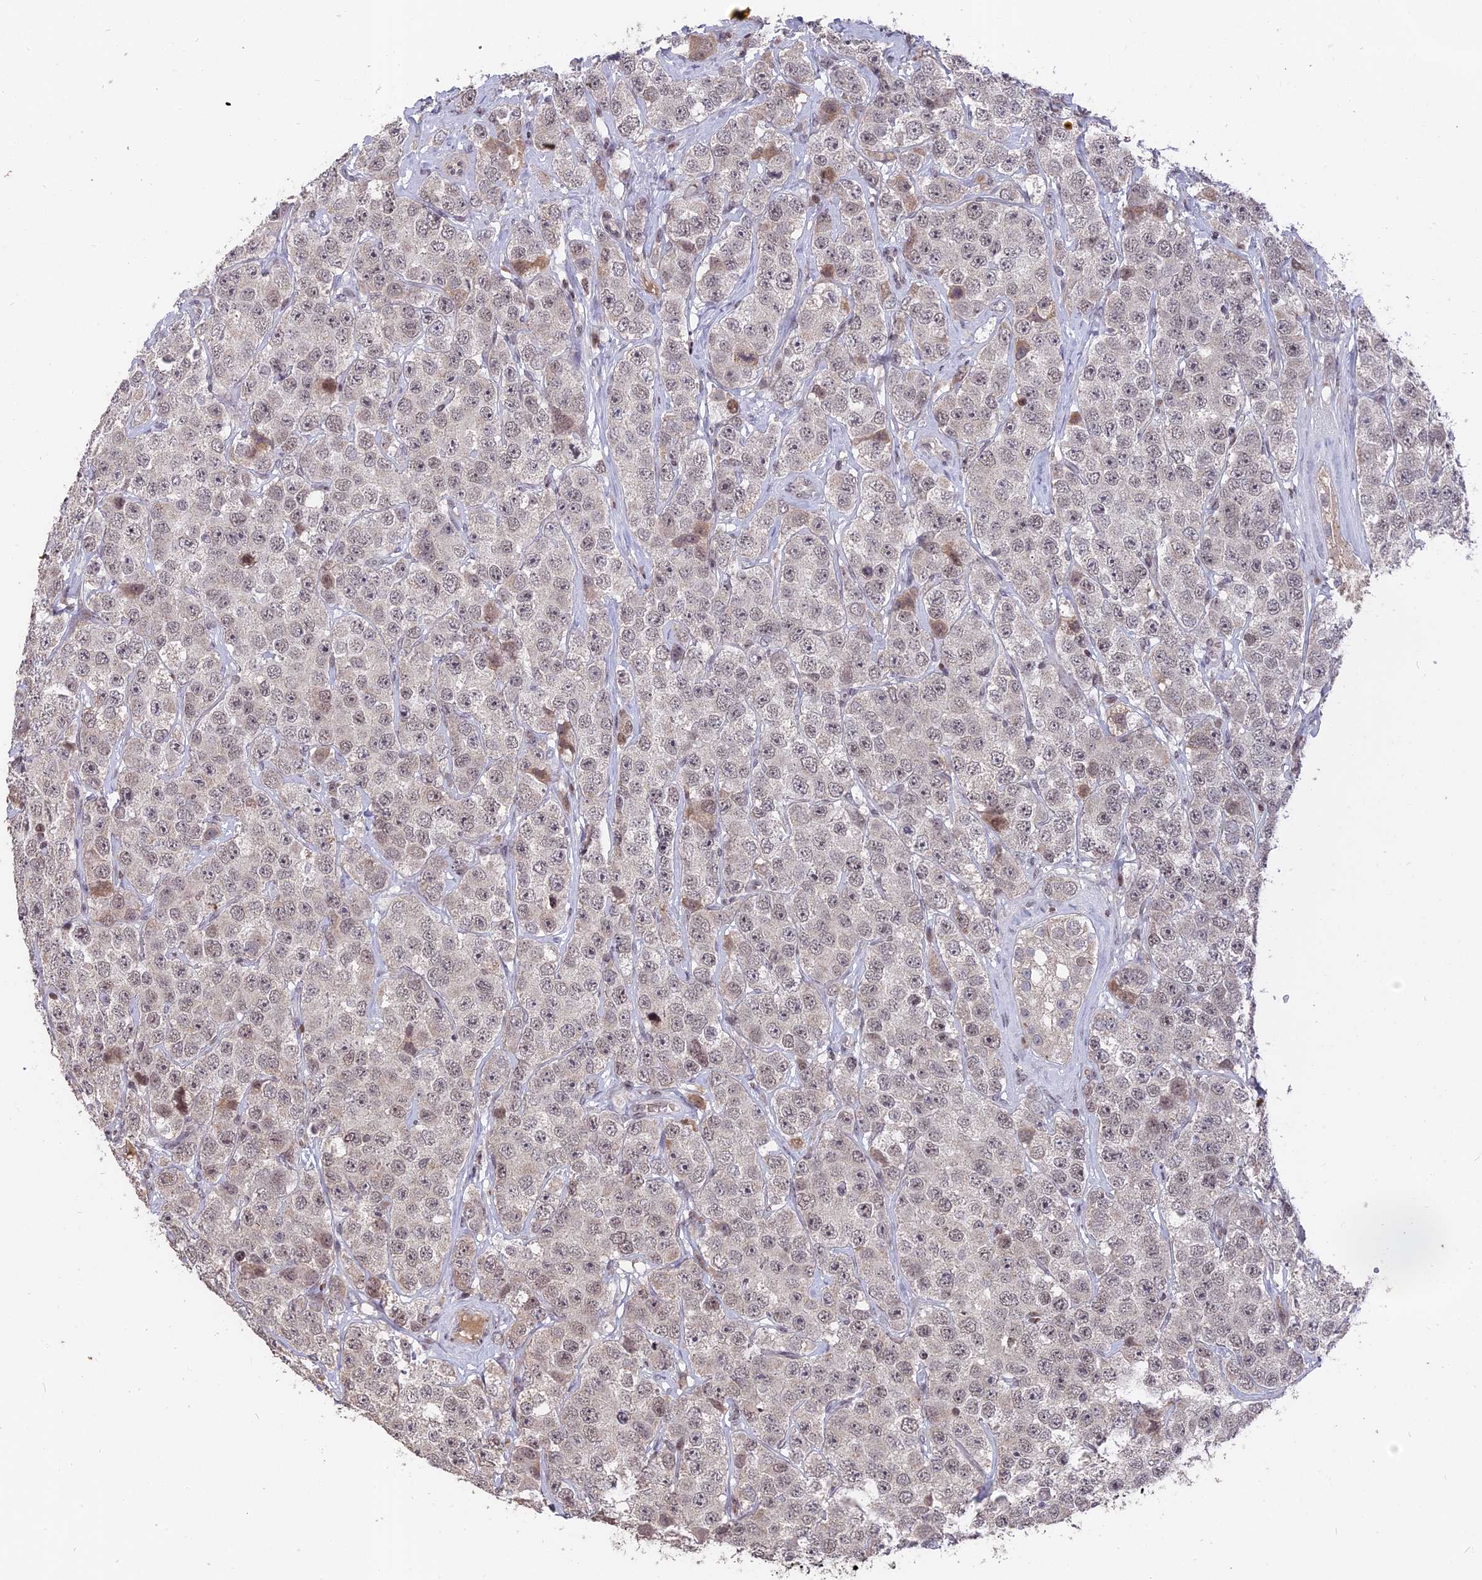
{"staining": {"intensity": "negative", "quantity": "none", "location": "none"}, "tissue": "testis cancer", "cell_type": "Tumor cells", "image_type": "cancer", "snomed": [{"axis": "morphology", "description": "Seminoma, NOS"}, {"axis": "topography", "description": "Testis"}], "caption": "Human seminoma (testis) stained for a protein using IHC demonstrates no positivity in tumor cells.", "gene": "NR1H3", "patient": {"sex": "male", "age": 28}}